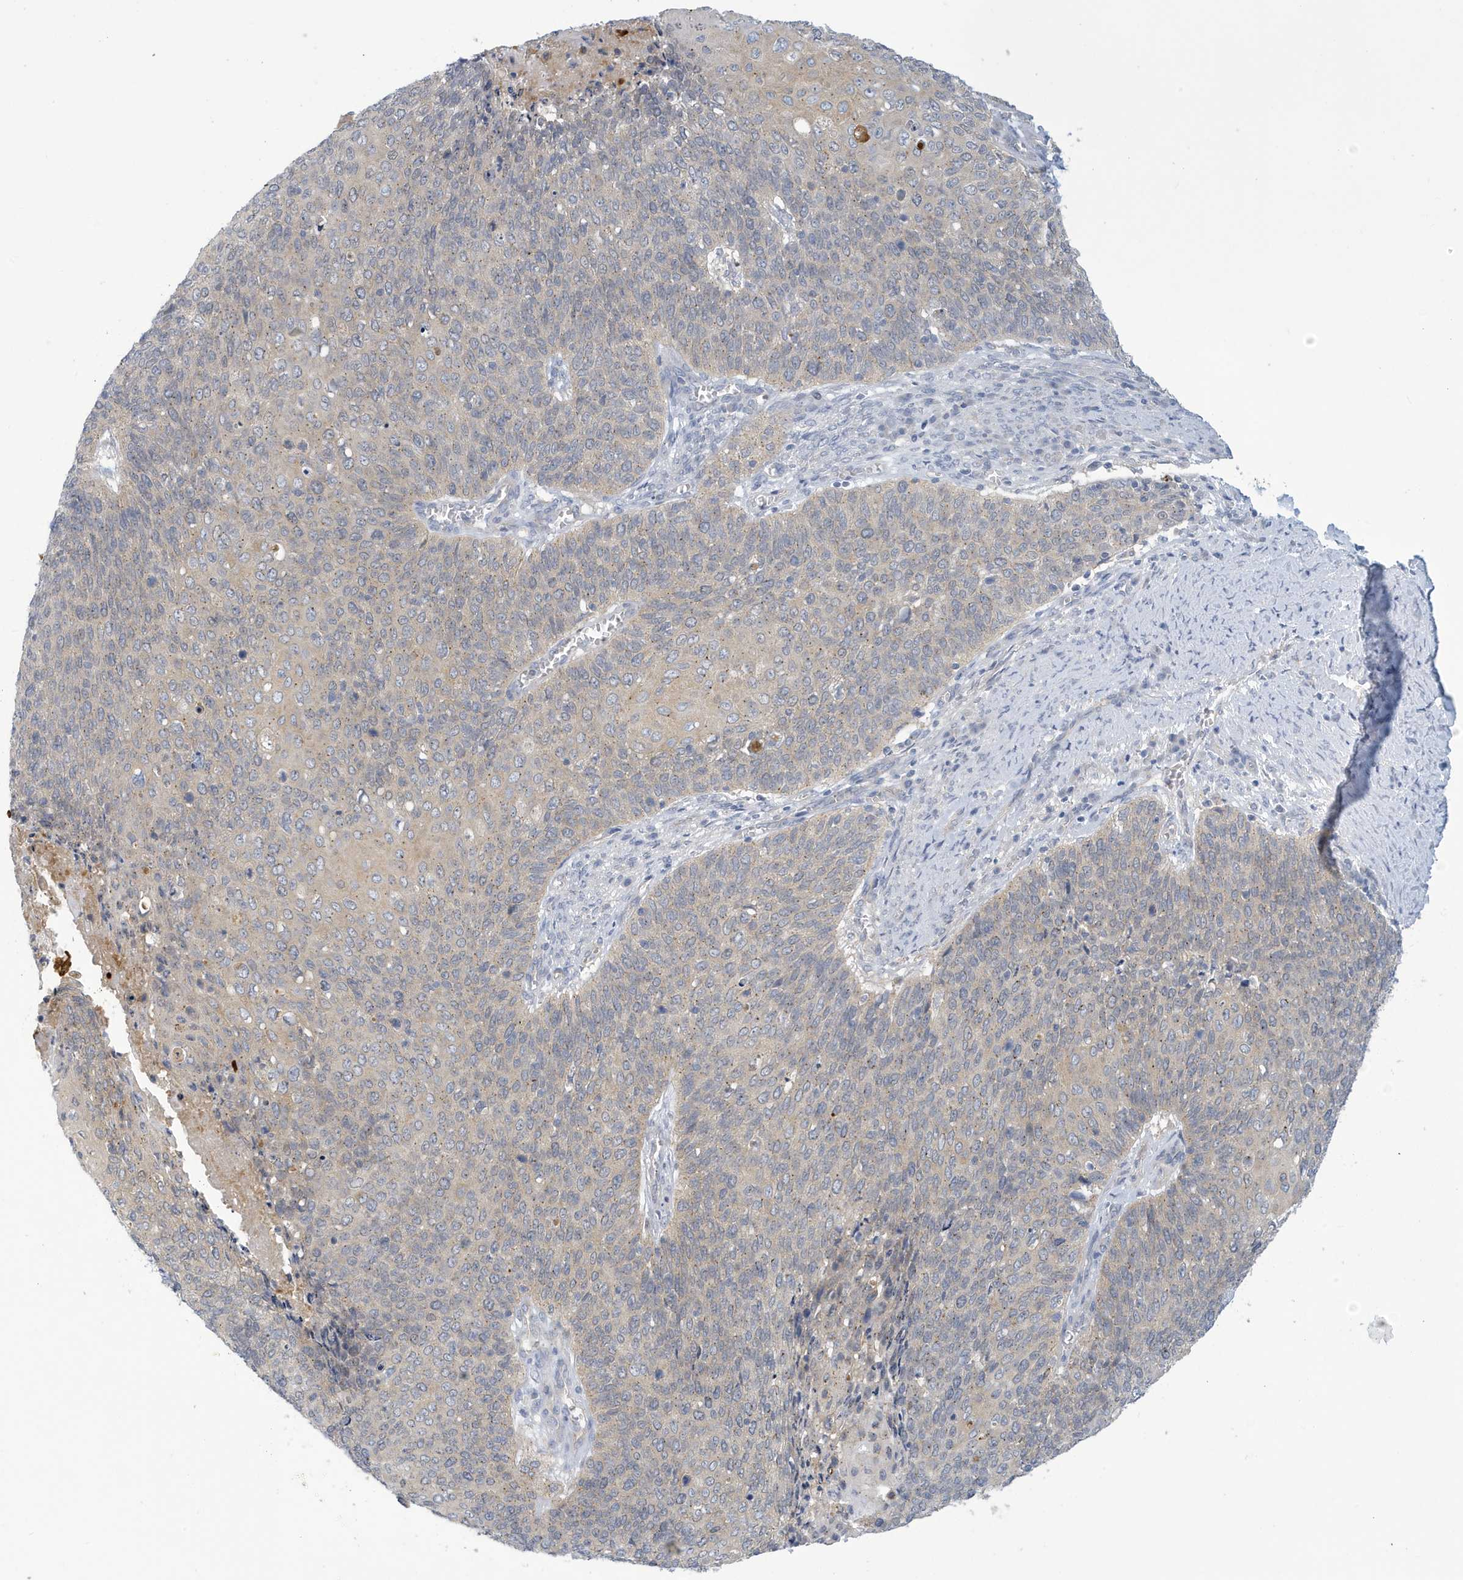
{"staining": {"intensity": "weak", "quantity": "<25%", "location": "cytoplasmic/membranous"}, "tissue": "cervical cancer", "cell_type": "Tumor cells", "image_type": "cancer", "snomed": [{"axis": "morphology", "description": "Squamous cell carcinoma, NOS"}, {"axis": "topography", "description": "Cervix"}], "caption": "This is a histopathology image of immunohistochemistry (IHC) staining of squamous cell carcinoma (cervical), which shows no staining in tumor cells. (Immunohistochemistry (ihc), brightfield microscopy, high magnification).", "gene": "VTA1", "patient": {"sex": "female", "age": 39}}